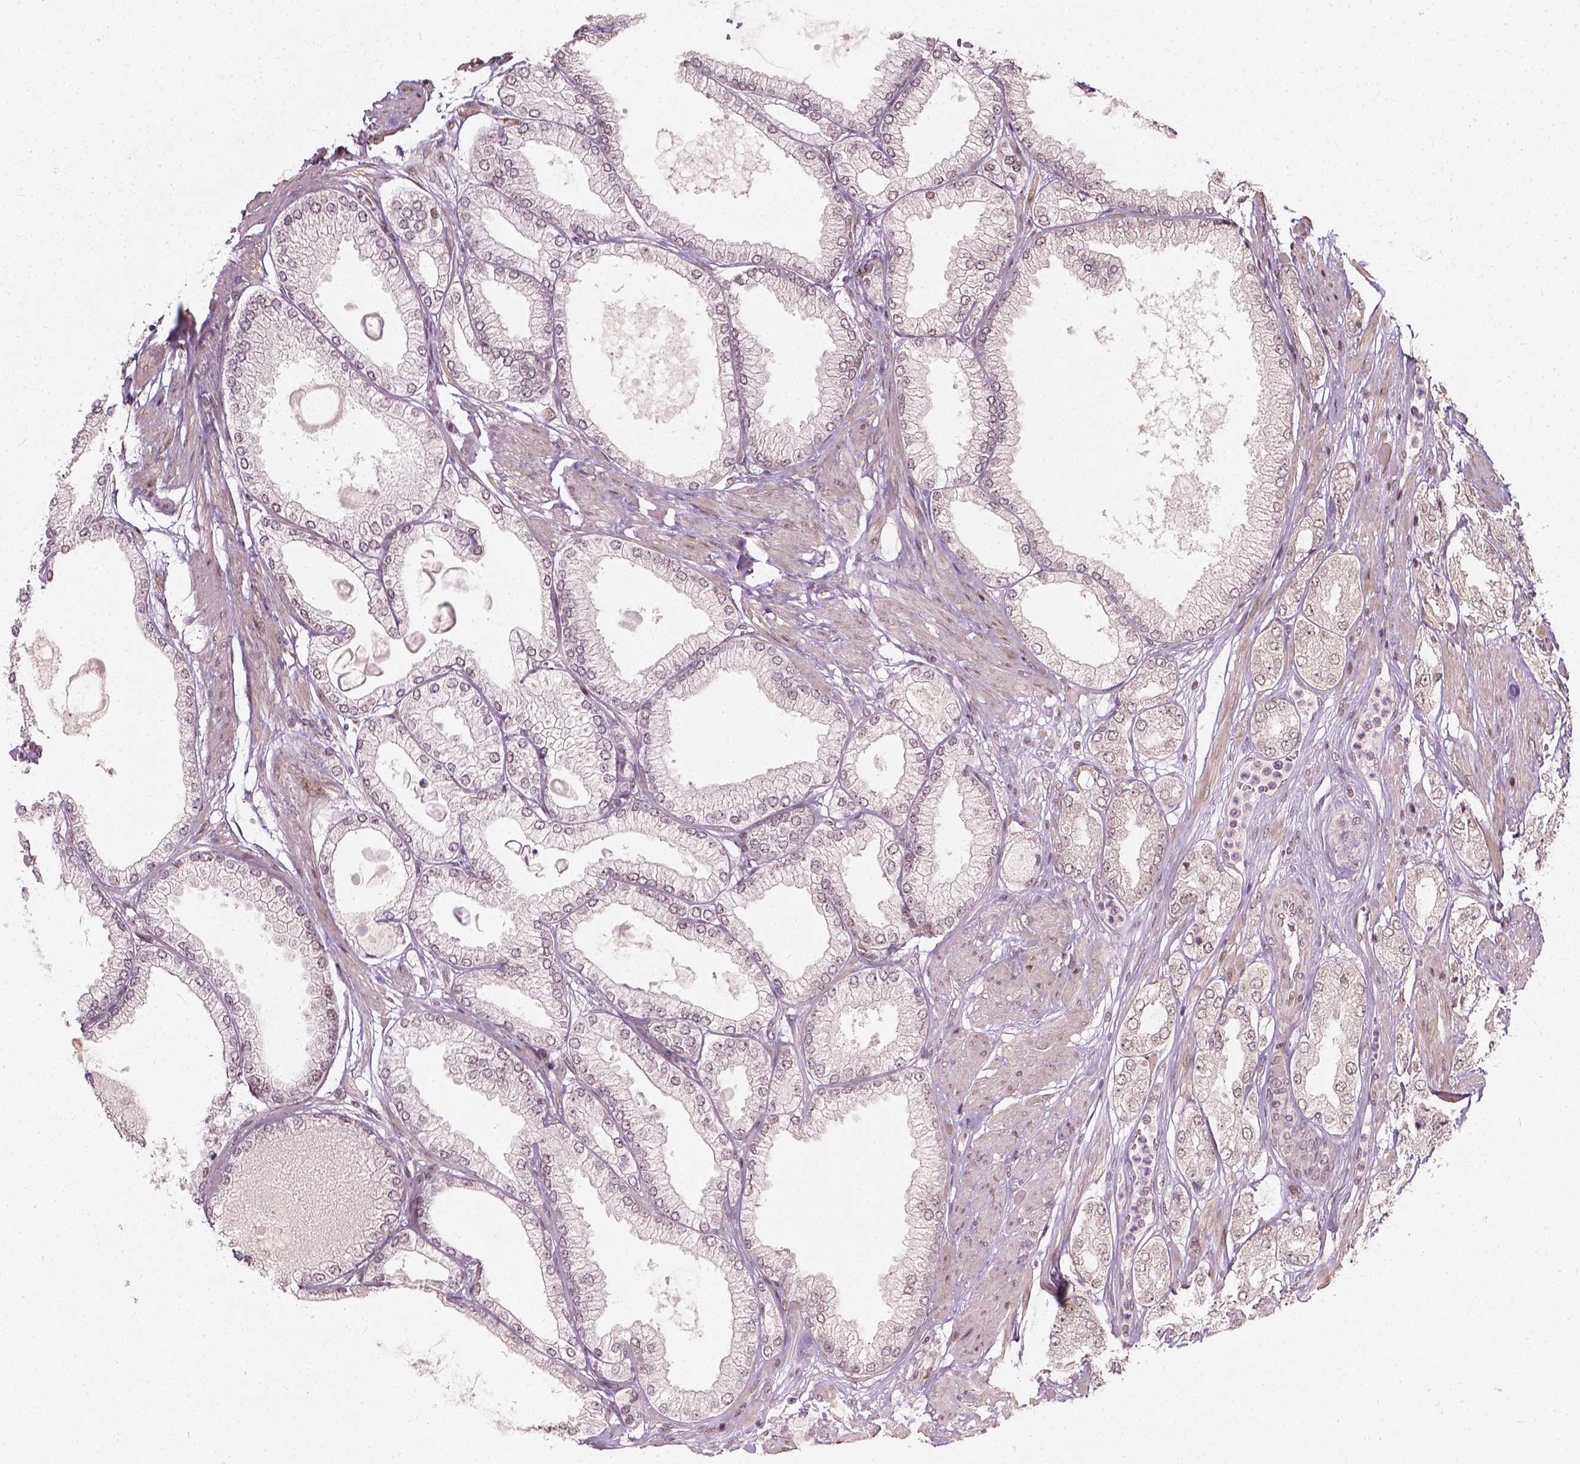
{"staining": {"intensity": "negative", "quantity": "none", "location": "none"}, "tissue": "prostate cancer", "cell_type": "Tumor cells", "image_type": "cancer", "snomed": [{"axis": "morphology", "description": "Adenocarcinoma, High grade"}, {"axis": "topography", "description": "Prostate"}], "caption": "Protein analysis of prostate cancer demonstrates no significant staining in tumor cells.", "gene": "ZMAT3", "patient": {"sex": "male", "age": 68}}